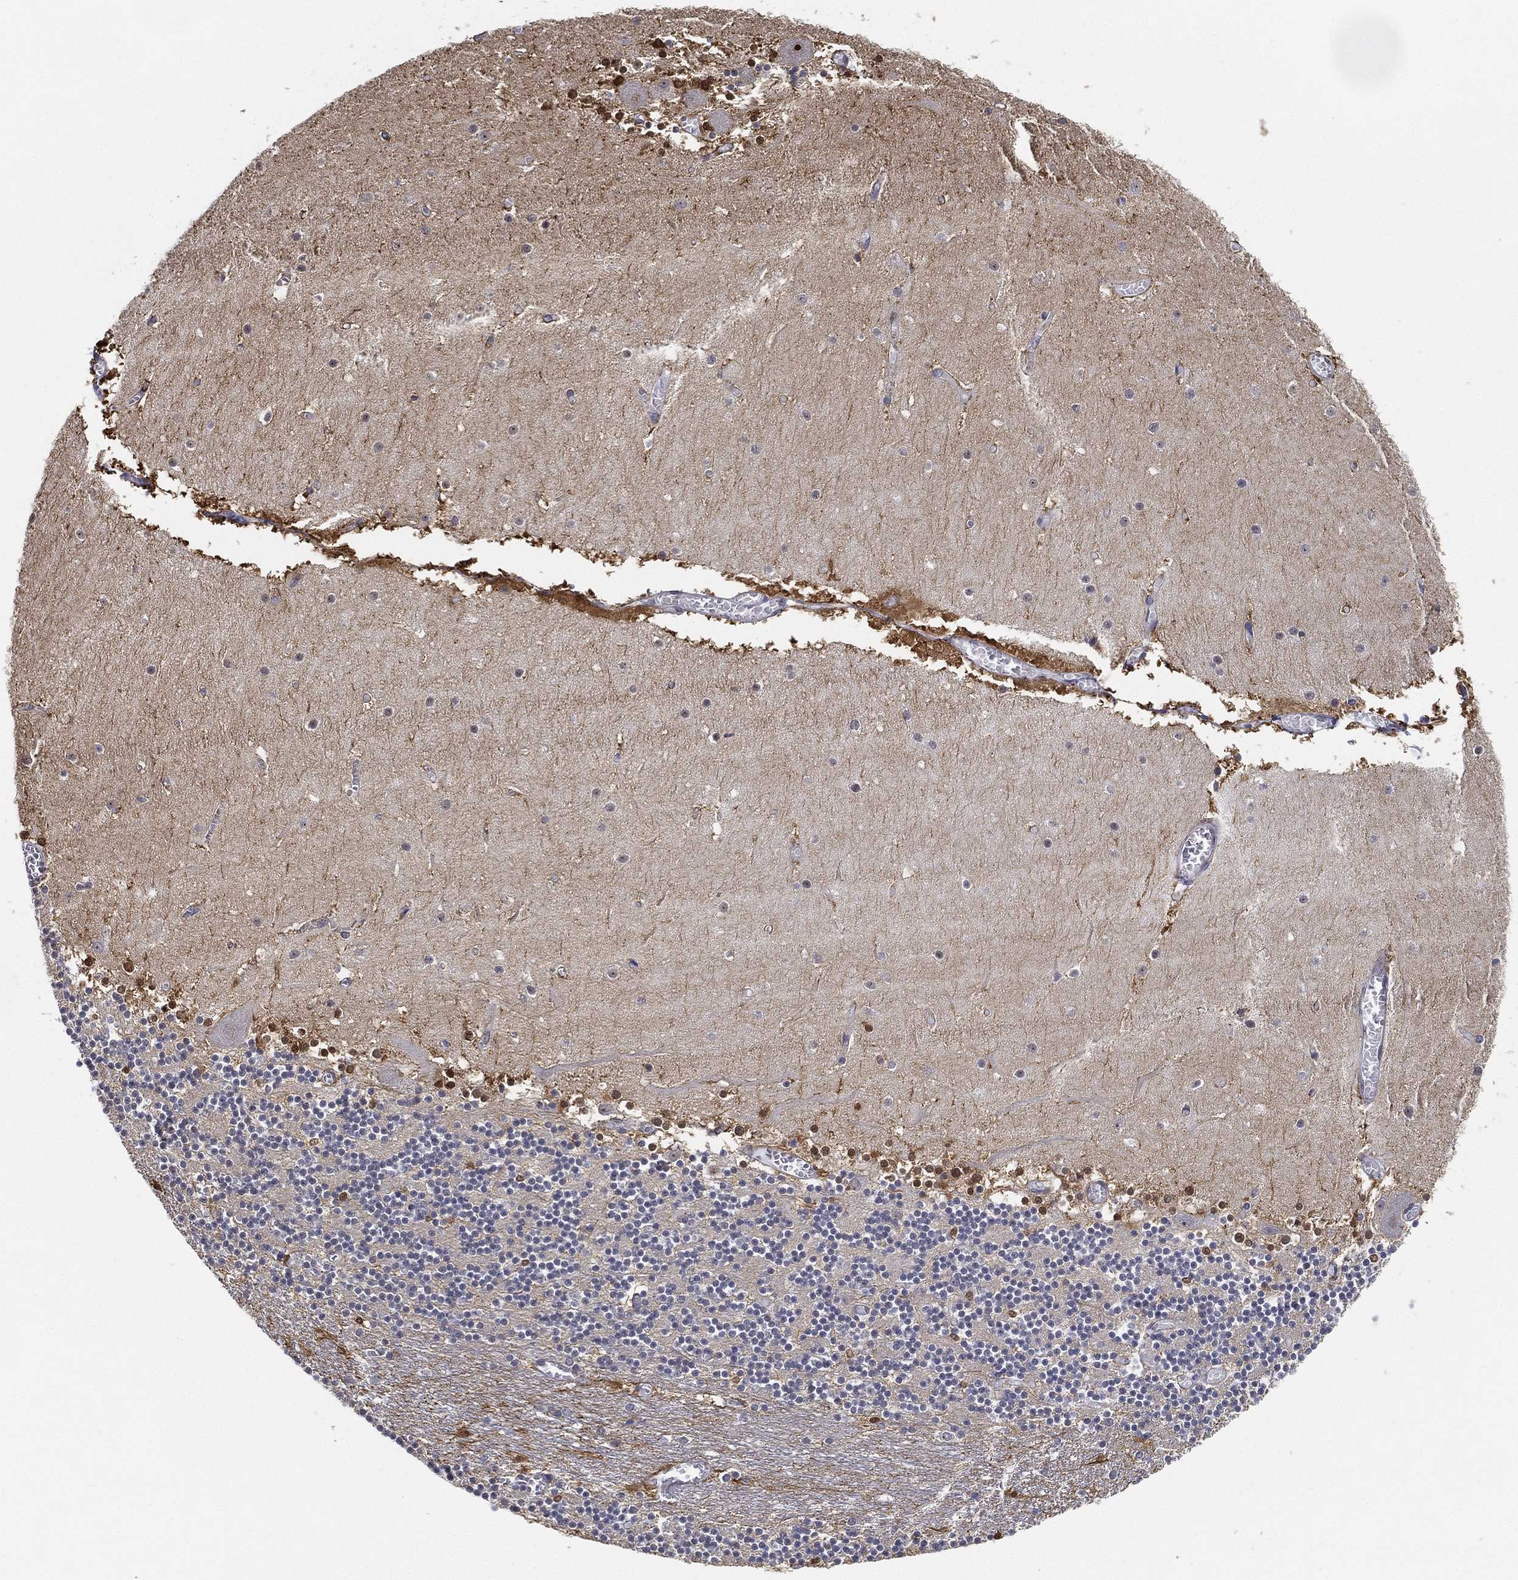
{"staining": {"intensity": "strong", "quantity": "<25%", "location": "cytoplasmic/membranous,nuclear"}, "tissue": "cerebellum", "cell_type": "Cells in granular layer", "image_type": "normal", "snomed": [{"axis": "morphology", "description": "Normal tissue, NOS"}, {"axis": "topography", "description": "Cerebellum"}], "caption": "High-power microscopy captured an IHC photomicrograph of unremarkable cerebellum, revealing strong cytoplasmic/membranous,nuclear staining in about <25% of cells in granular layer.", "gene": "PPP1R16B", "patient": {"sex": "female", "age": 28}}